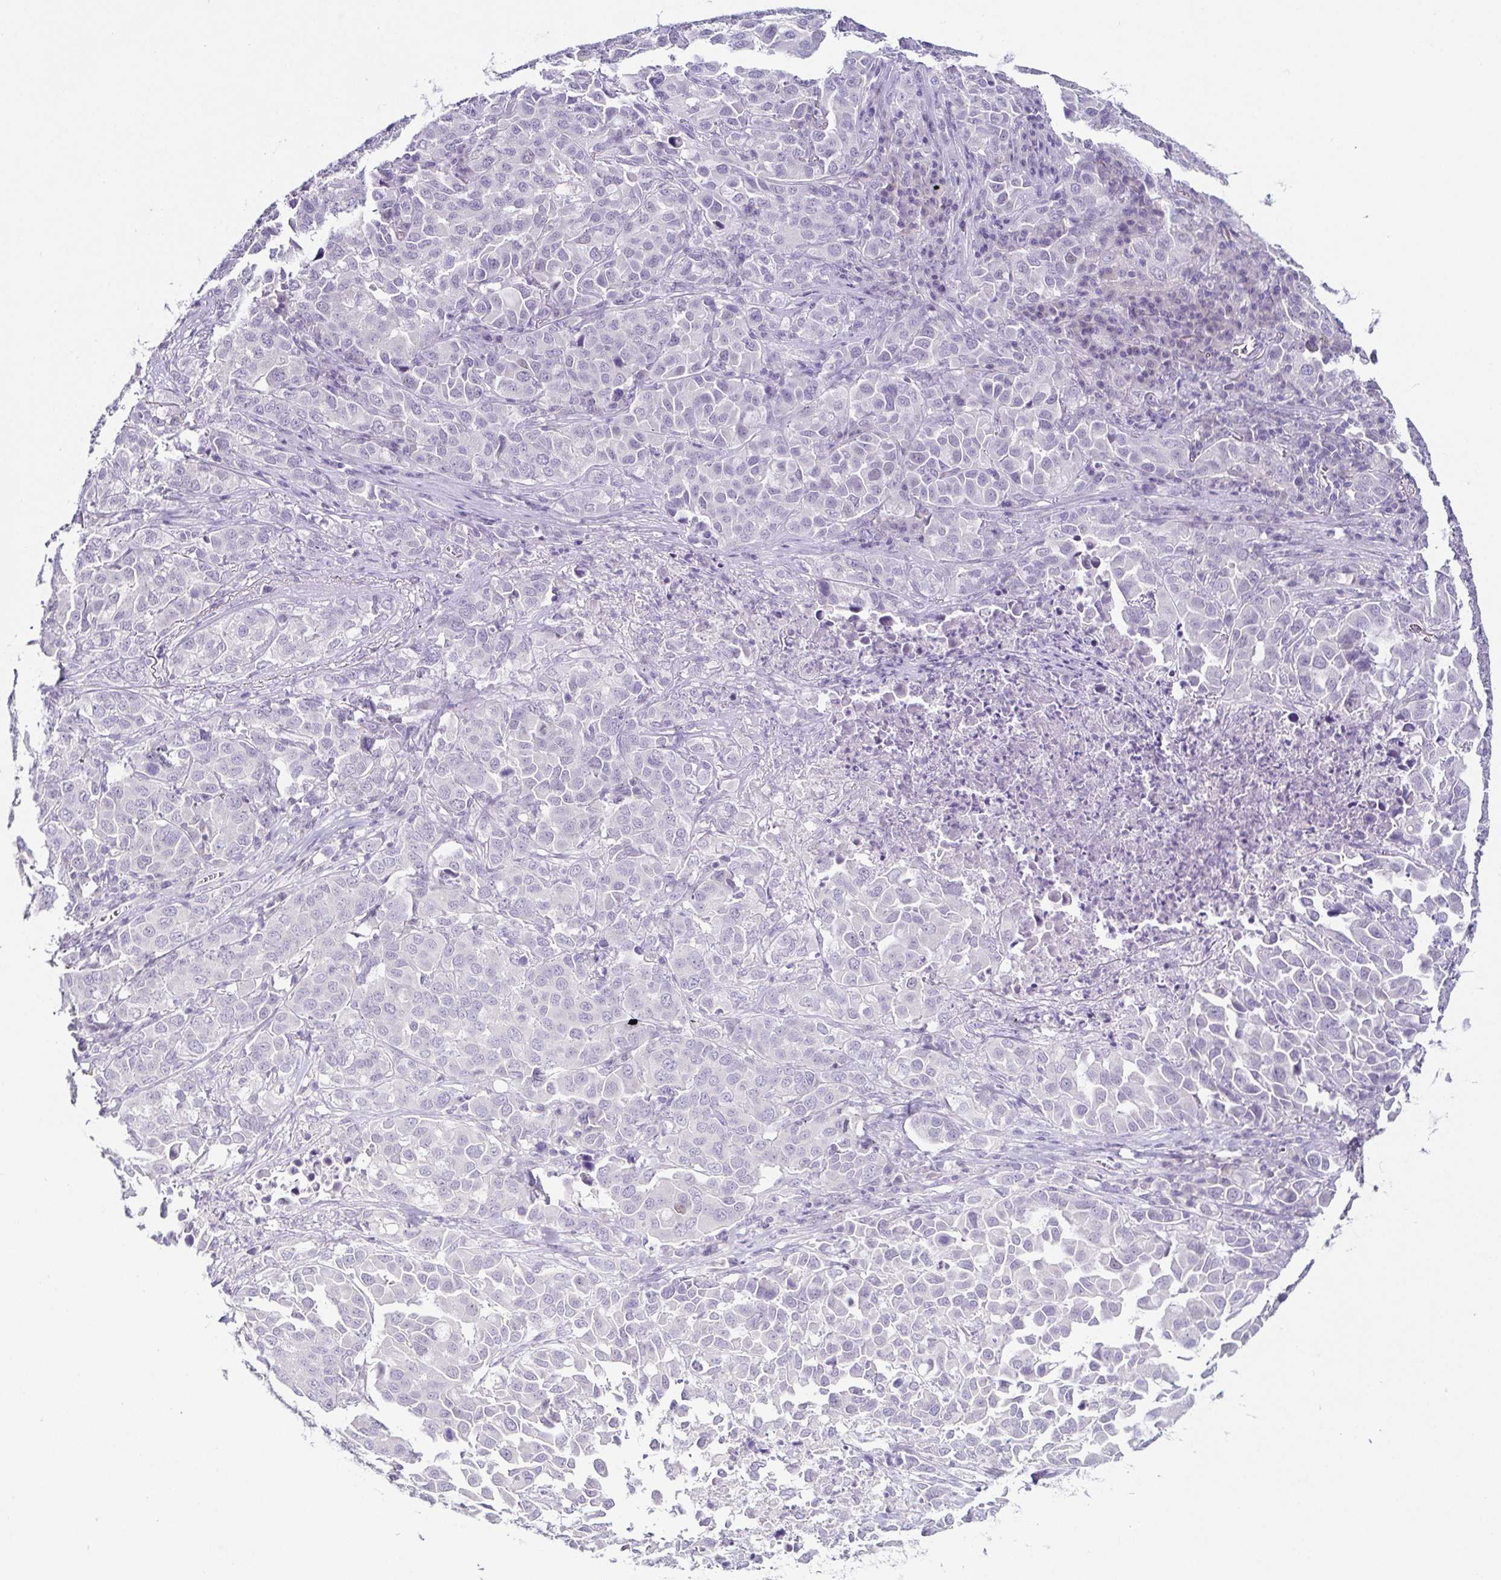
{"staining": {"intensity": "negative", "quantity": "none", "location": "none"}, "tissue": "lung cancer", "cell_type": "Tumor cells", "image_type": "cancer", "snomed": [{"axis": "morphology", "description": "Adenocarcinoma, NOS"}, {"axis": "morphology", "description": "Adenocarcinoma, metastatic, NOS"}, {"axis": "topography", "description": "Lymph node"}, {"axis": "topography", "description": "Lung"}], "caption": "The image shows no significant expression in tumor cells of lung adenocarcinoma.", "gene": "TP73", "patient": {"sex": "female", "age": 65}}